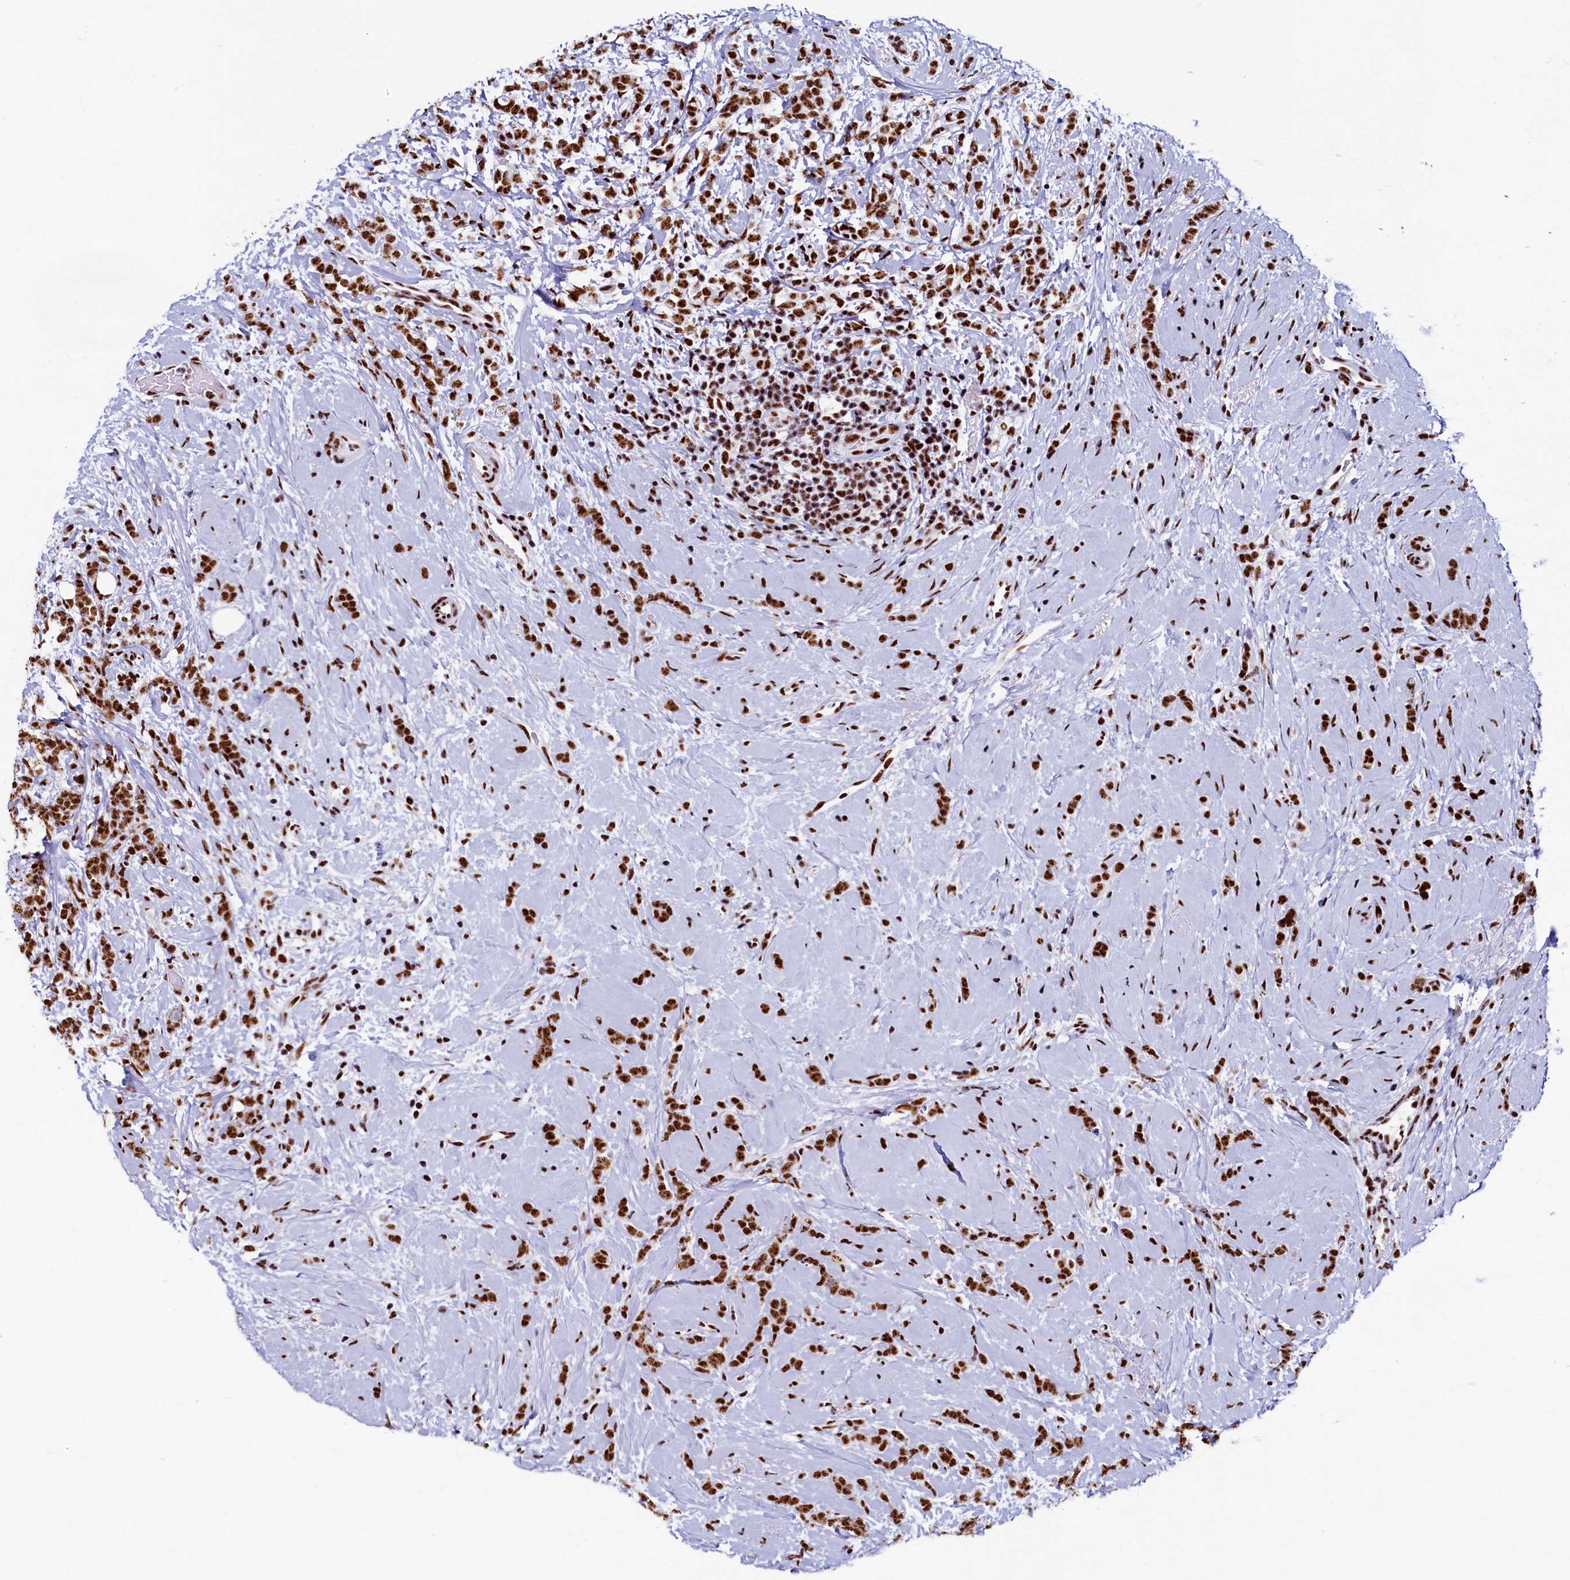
{"staining": {"intensity": "strong", "quantity": ">75%", "location": "nuclear"}, "tissue": "breast cancer", "cell_type": "Tumor cells", "image_type": "cancer", "snomed": [{"axis": "morphology", "description": "Lobular carcinoma"}, {"axis": "topography", "description": "Breast"}], "caption": "Breast cancer (lobular carcinoma) stained for a protein reveals strong nuclear positivity in tumor cells.", "gene": "SRRM2", "patient": {"sex": "female", "age": 58}}